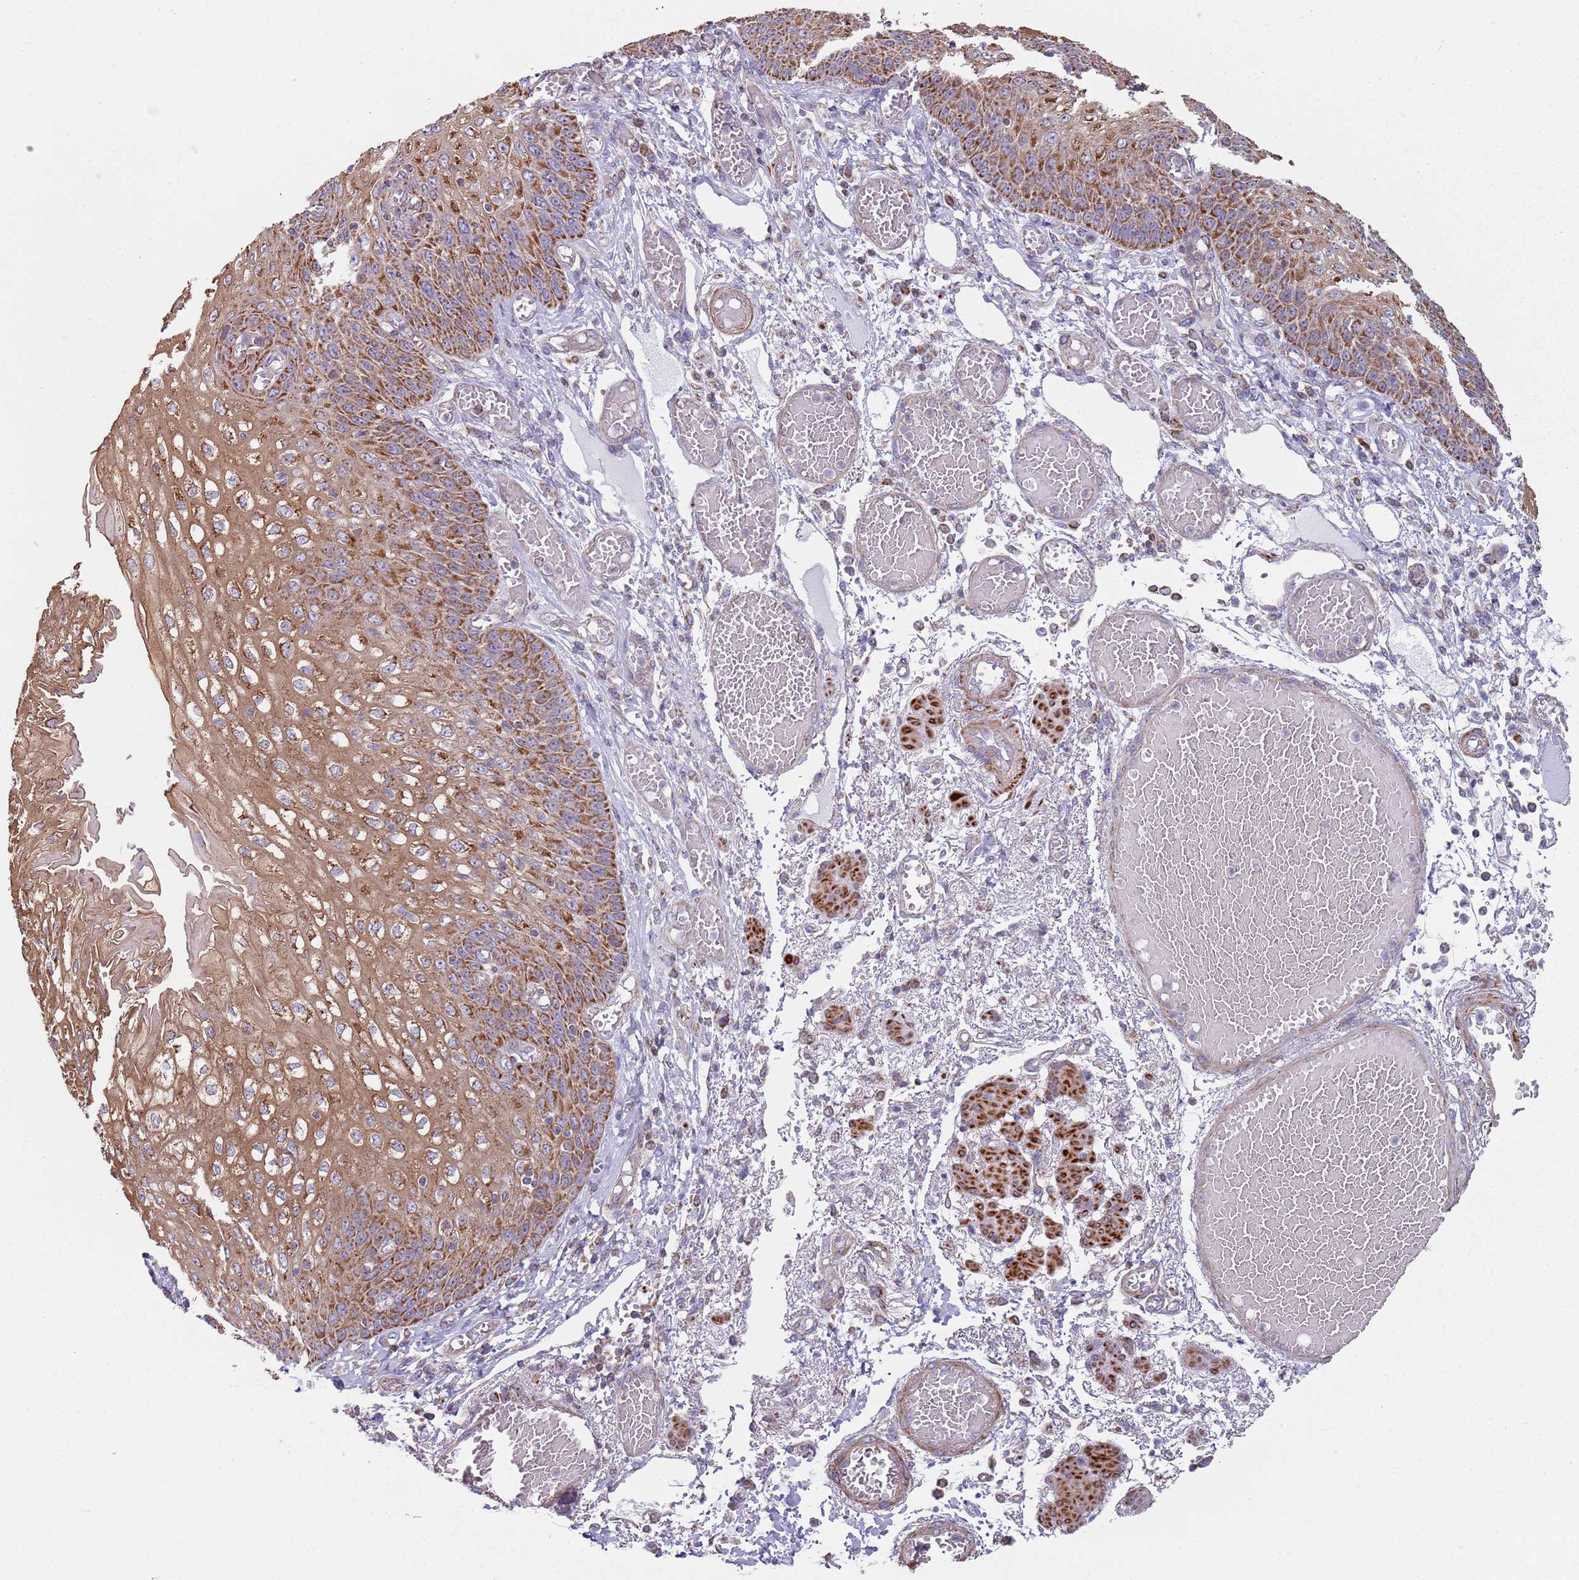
{"staining": {"intensity": "moderate", "quantity": ">75%", "location": "cytoplasmic/membranous"}, "tissue": "esophagus", "cell_type": "Squamous epithelial cells", "image_type": "normal", "snomed": [{"axis": "morphology", "description": "Normal tissue, NOS"}, {"axis": "topography", "description": "Esophagus"}], "caption": "Moderate cytoplasmic/membranous staining is seen in approximately >75% of squamous epithelial cells in unremarkable esophagus. The protein is stained brown, and the nuclei are stained in blue (DAB (3,3'-diaminobenzidine) IHC with brightfield microscopy, high magnification).", "gene": "GAS8", "patient": {"sex": "male", "age": 81}}